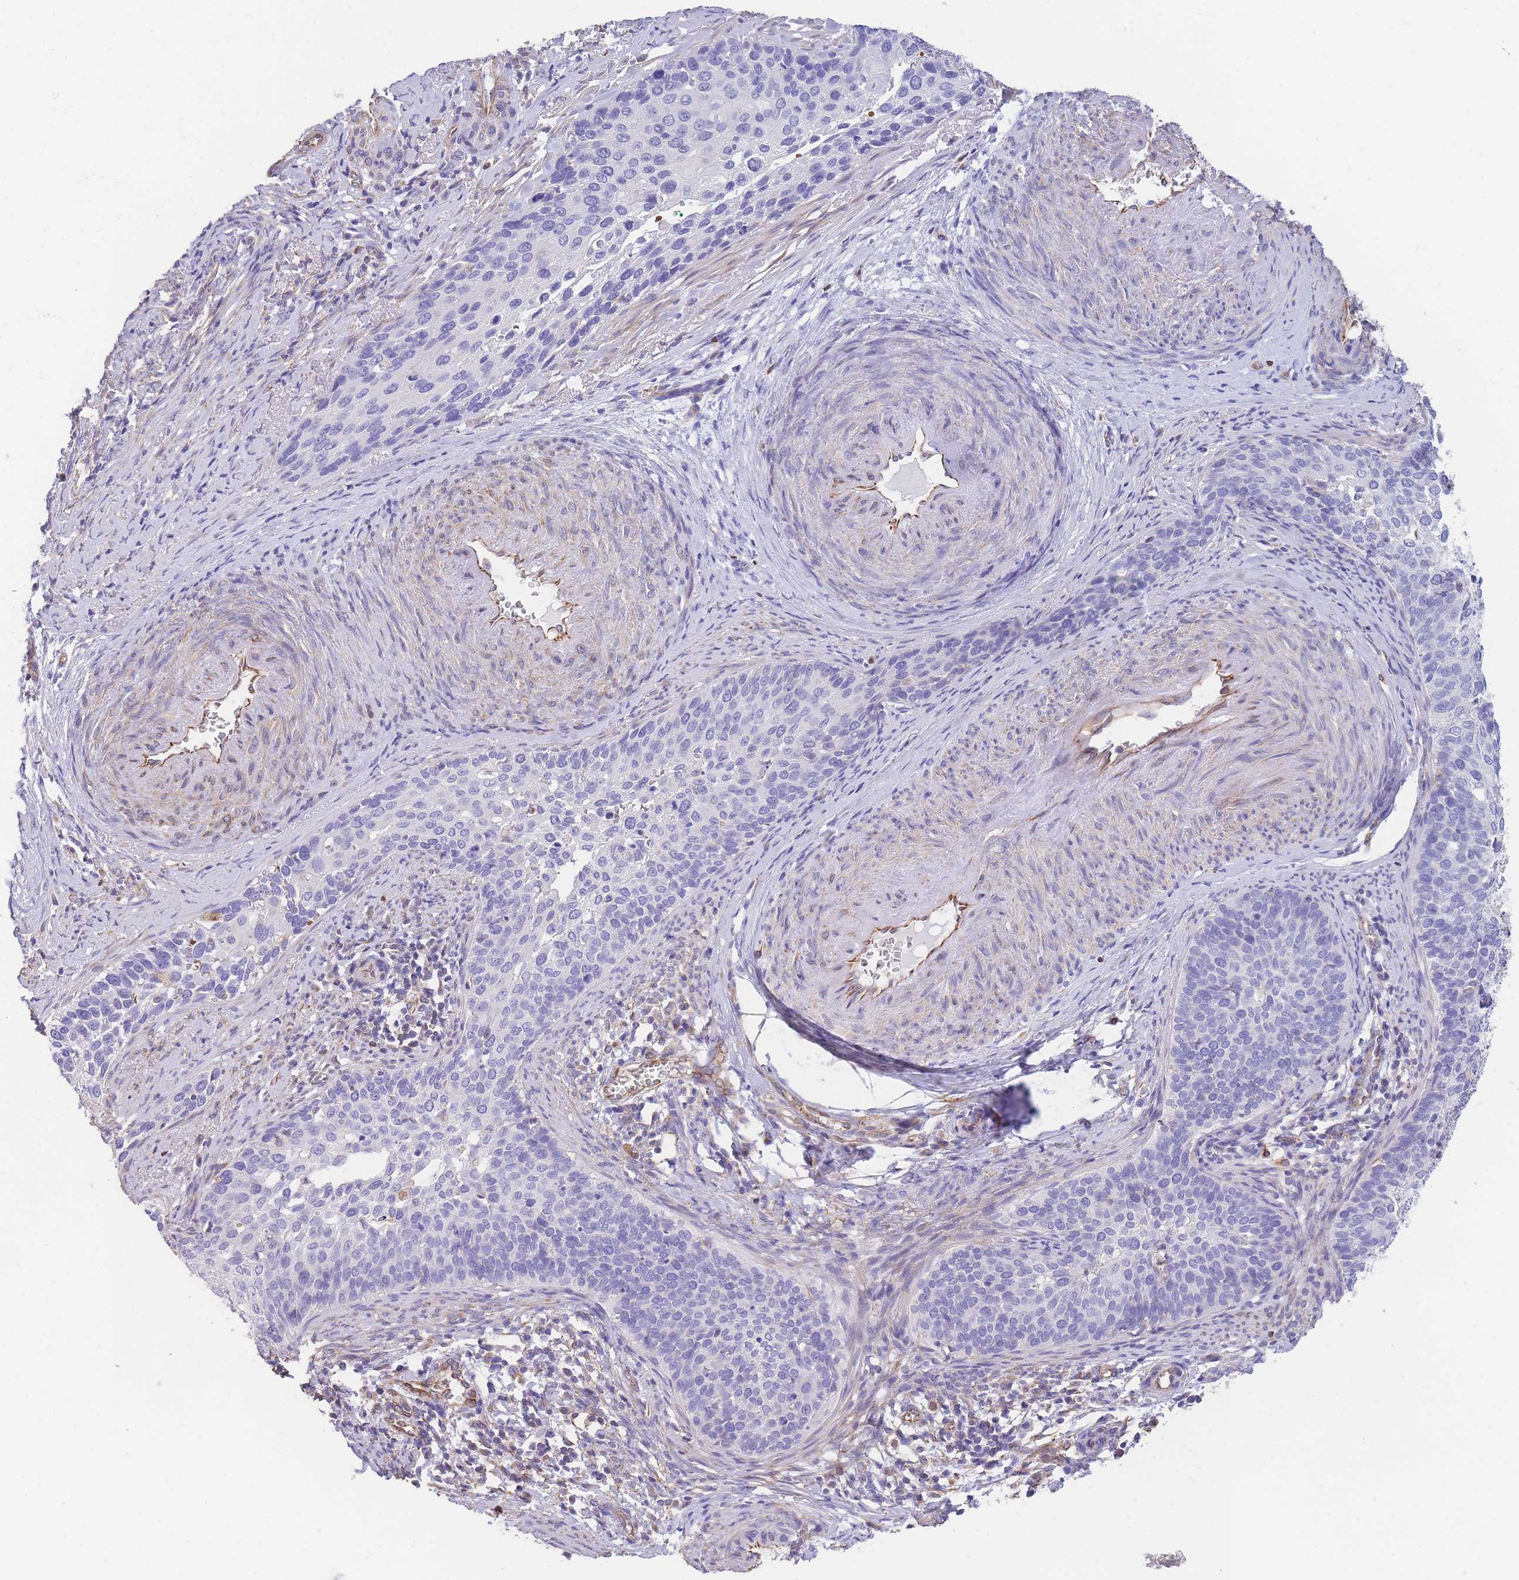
{"staining": {"intensity": "negative", "quantity": "none", "location": "none"}, "tissue": "cervical cancer", "cell_type": "Tumor cells", "image_type": "cancer", "snomed": [{"axis": "morphology", "description": "Squamous cell carcinoma, NOS"}, {"axis": "topography", "description": "Cervix"}], "caption": "Tumor cells are negative for protein expression in human squamous cell carcinoma (cervical). Nuclei are stained in blue.", "gene": "ANKRD53", "patient": {"sex": "female", "age": 44}}